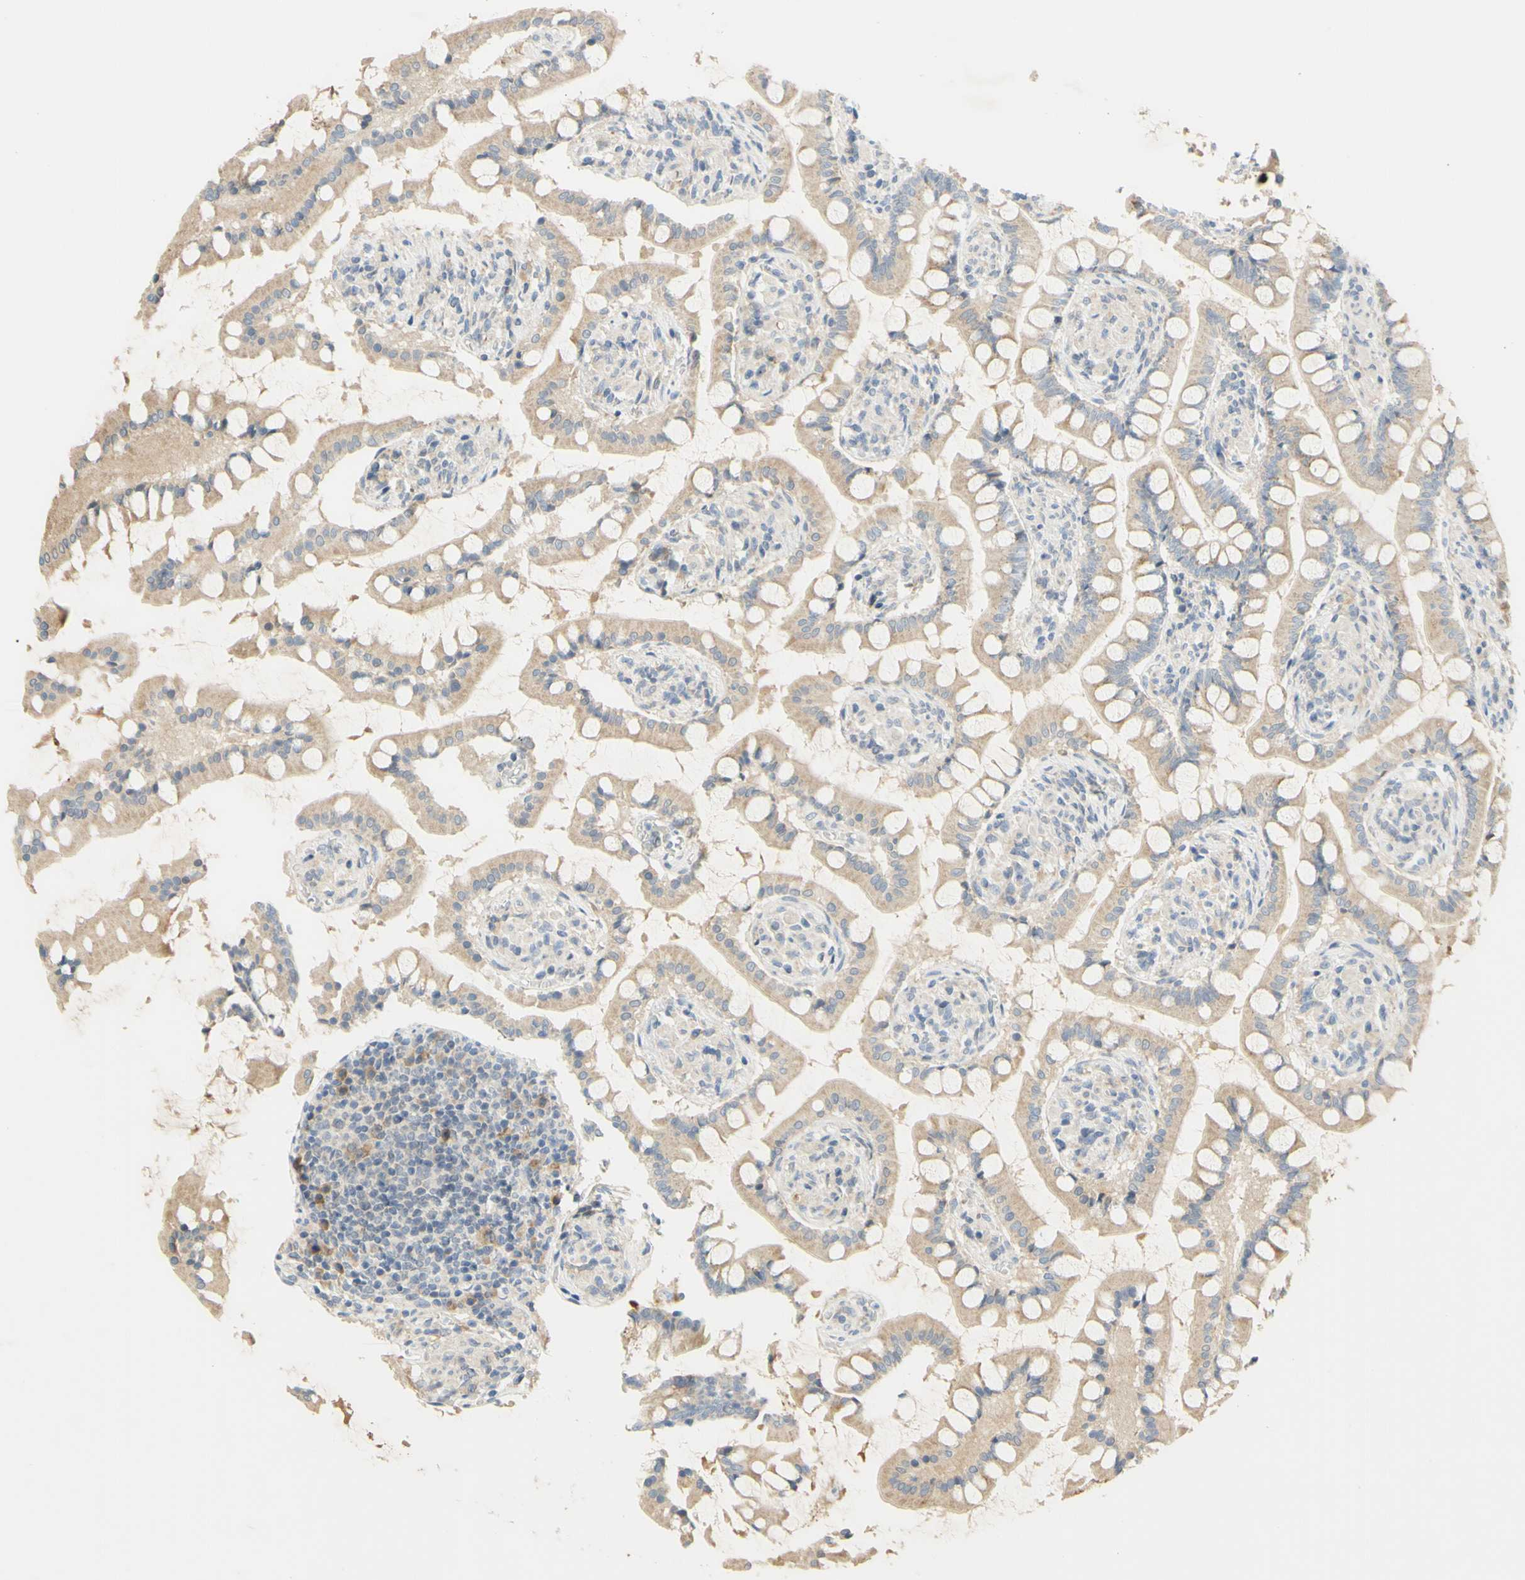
{"staining": {"intensity": "weak", "quantity": ">75%", "location": "cytoplasmic/membranous"}, "tissue": "small intestine", "cell_type": "Glandular cells", "image_type": "normal", "snomed": [{"axis": "morphology", "description": "Normal tissue, NOS"}, {"axis": "topography", "description": "Small intestine"}], "caption": "The histopathology image reveals staining of normal small intestine, revealing weak cytoplasmic/membranous protein positivity (brown color) within glandular cells. (Brightfield microscopy of DAB IHC at high magnification).", "gene": "CCNB2", "patient": {"sex": "male", "age": 41}}